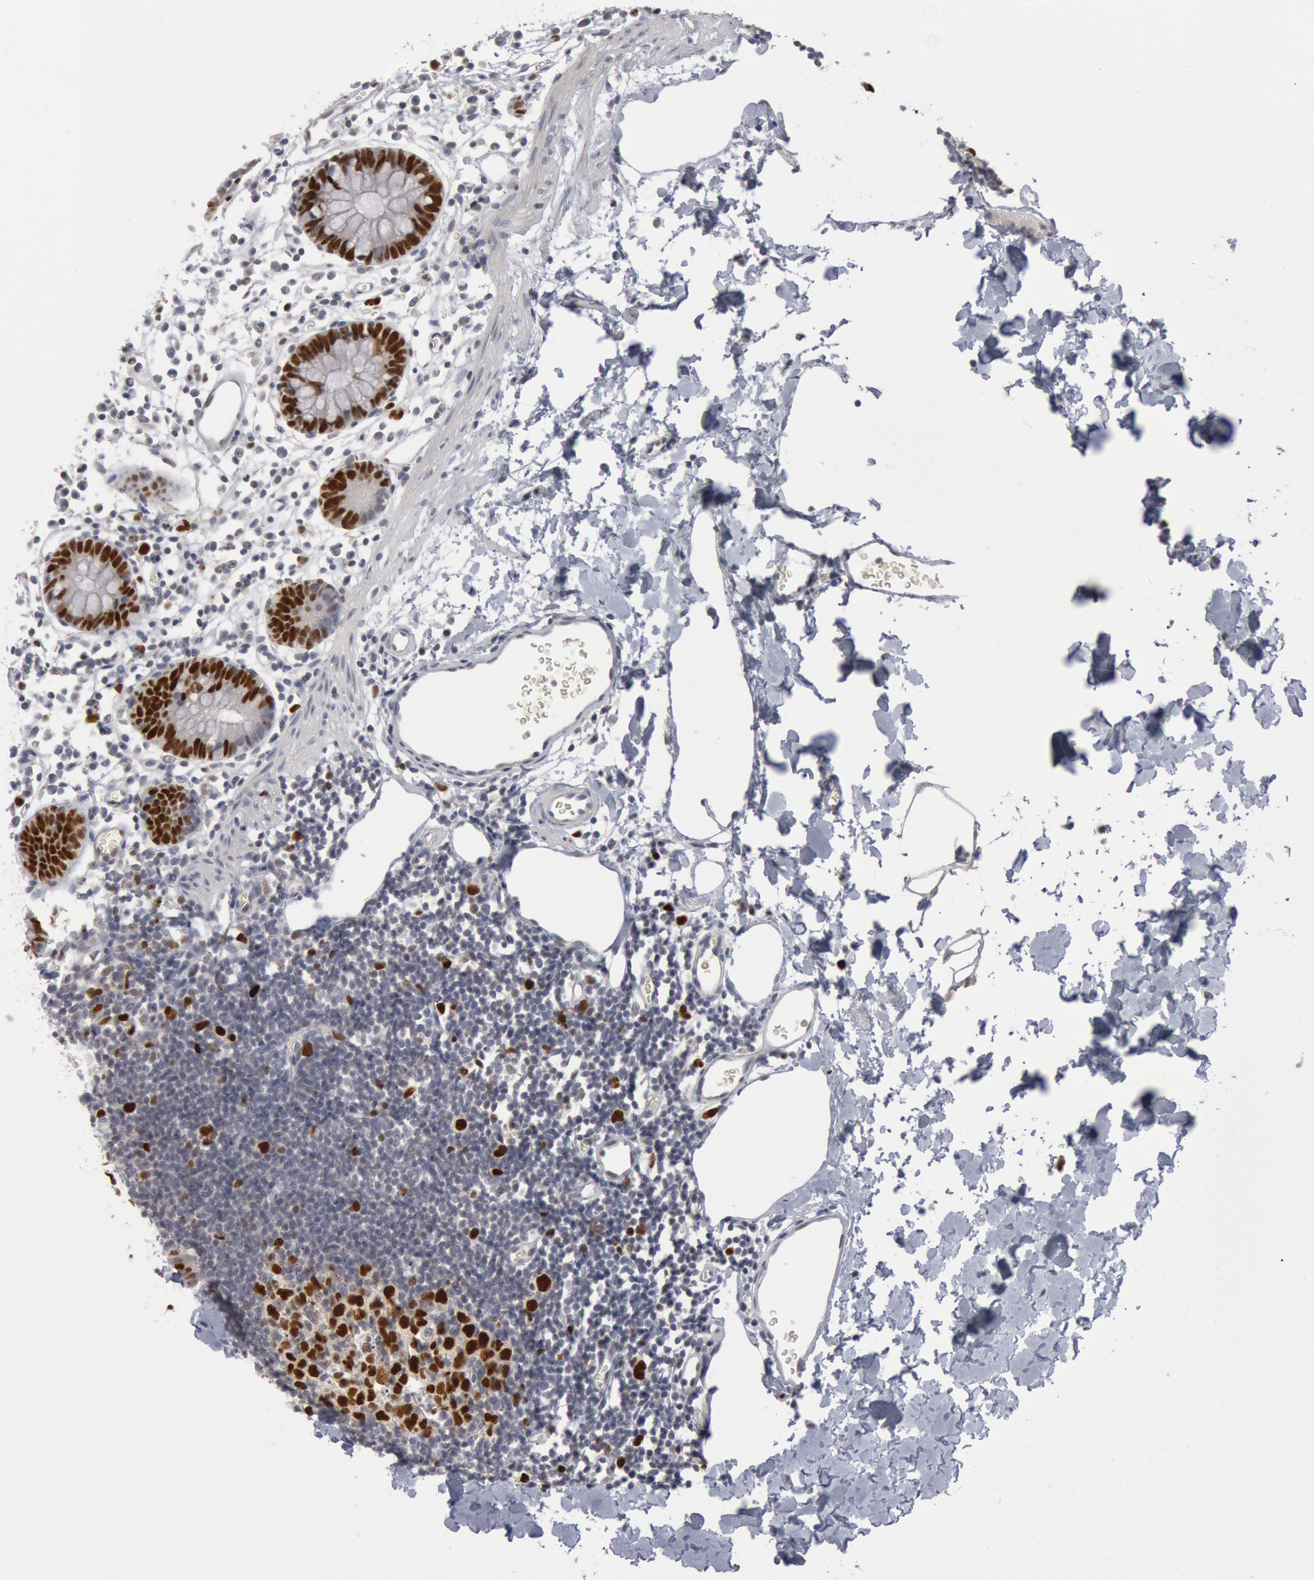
{"staining": {"intensity": "negative", "quantity": "none", "location": "none"}, "tissue": "colon", "cell_type": "Endothelial cells", "image_type": "normal", "snomed": [{"axis": "morphology", "description": "Normal tissue, NOS"}, {"axis": "topography", "description": "Colon"}], "caption": "There is no significant positivity in endothelial cells of colon. Brightfield microscopy of IHC stained with DAB (3,3'-diaminobenzidine) (brown) and hematoxylin (blue), captured at high magnification.", "gene": "WDHD1", "patient": {"sex": "male", "age": 14}}